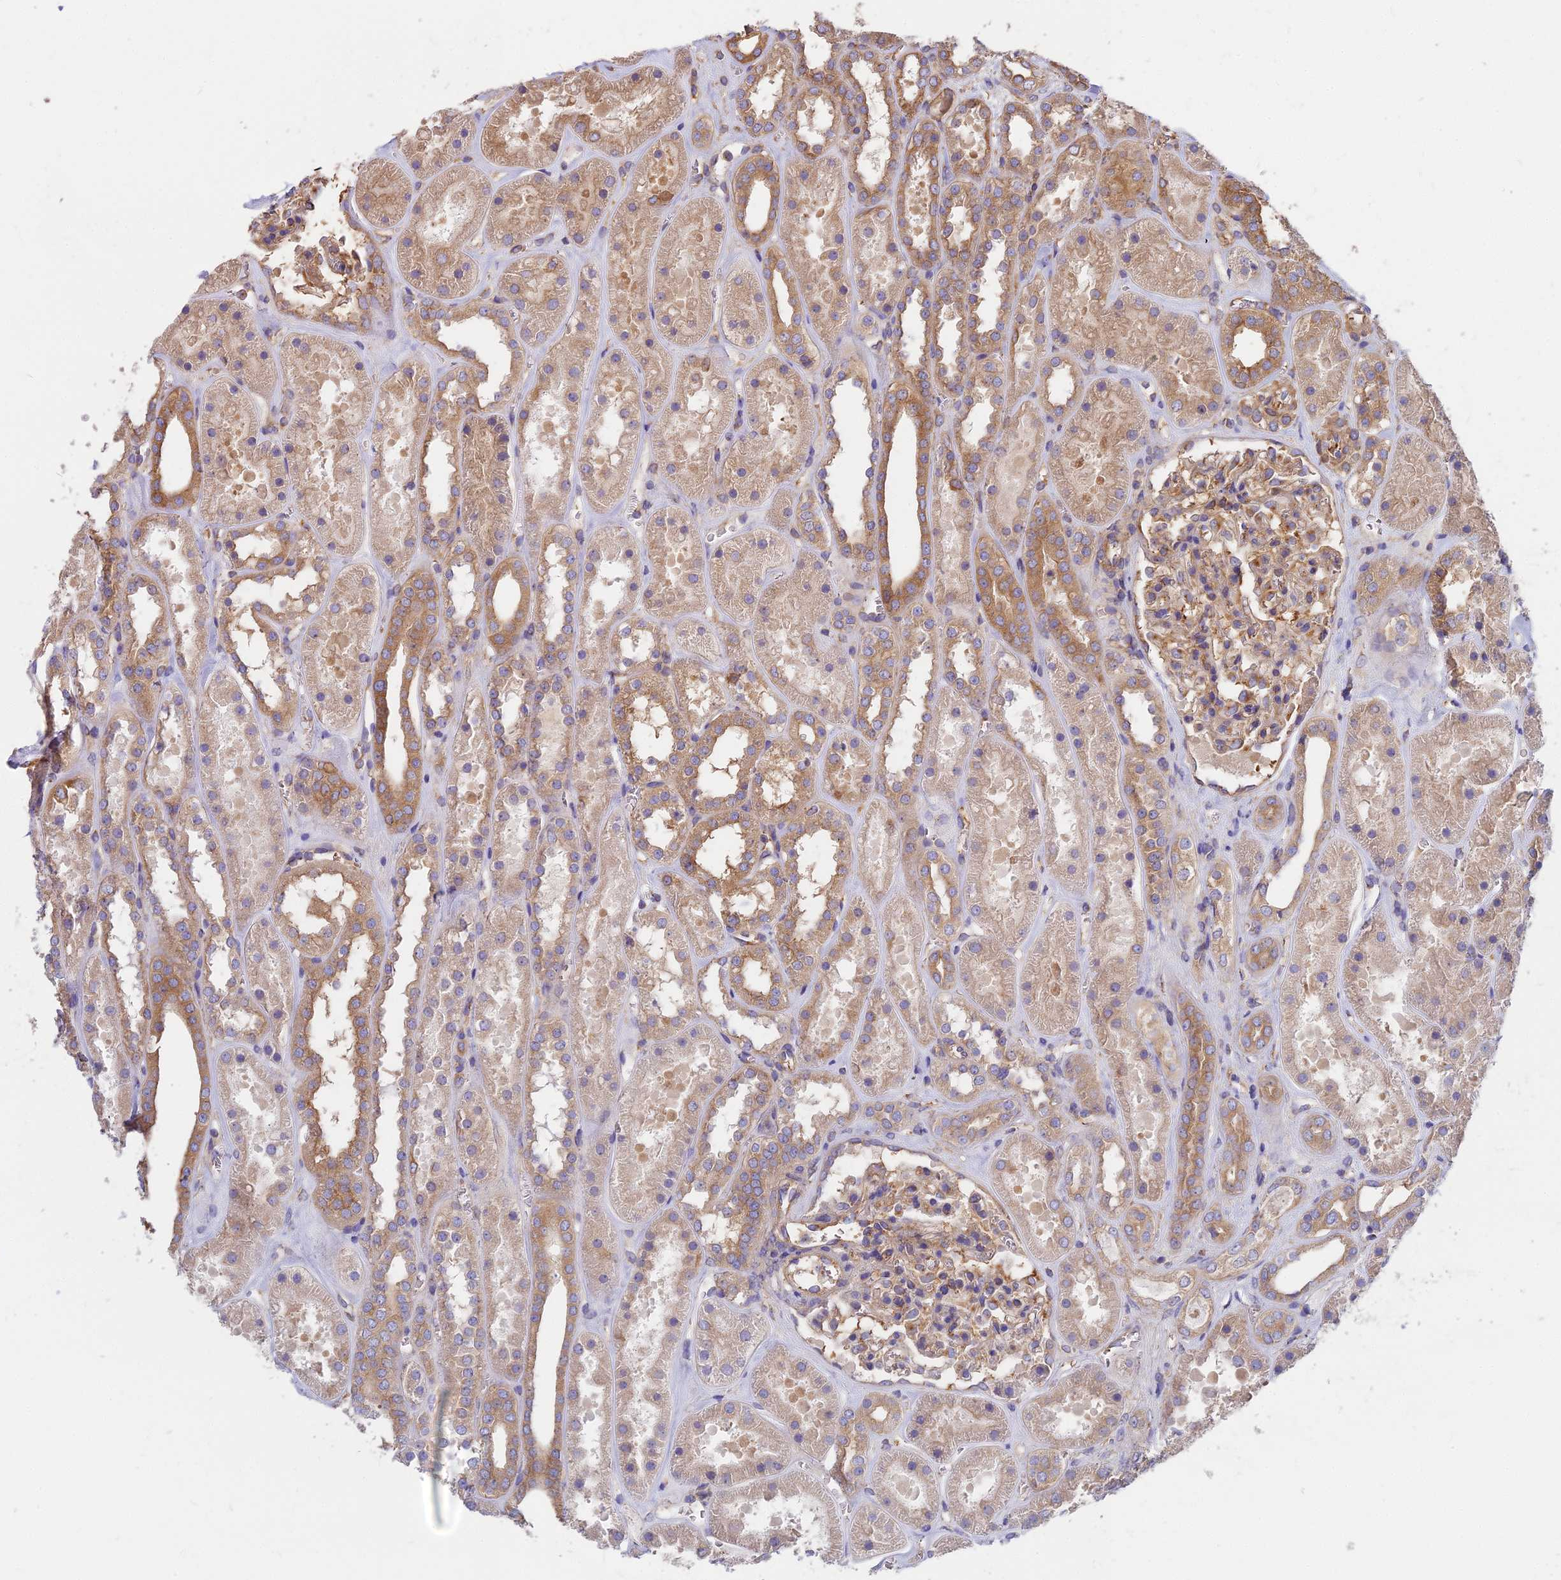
{"staining": {"intensity": "moderate", "quantity": "25%-75%", "location": "cytoplasmic/membranous"}, "tissue": "kidney", "cell_type": "Cells in glomeruli", "image_type": "normal", "snomed": [{"axis": "morphology", "description": "Normal tissue, NOS"}, {"axis": "topography", "description": "Kidney"}], "caption": "A photomicrograph showing moderate cytoplasmic/membranous expression in about 25%-75% of cells in glomeruli in benign kidney, as visualized by brown immunohistochemical staining.", "gene": "DCTN3", "patient": {"sex": "female", "age": 41}}